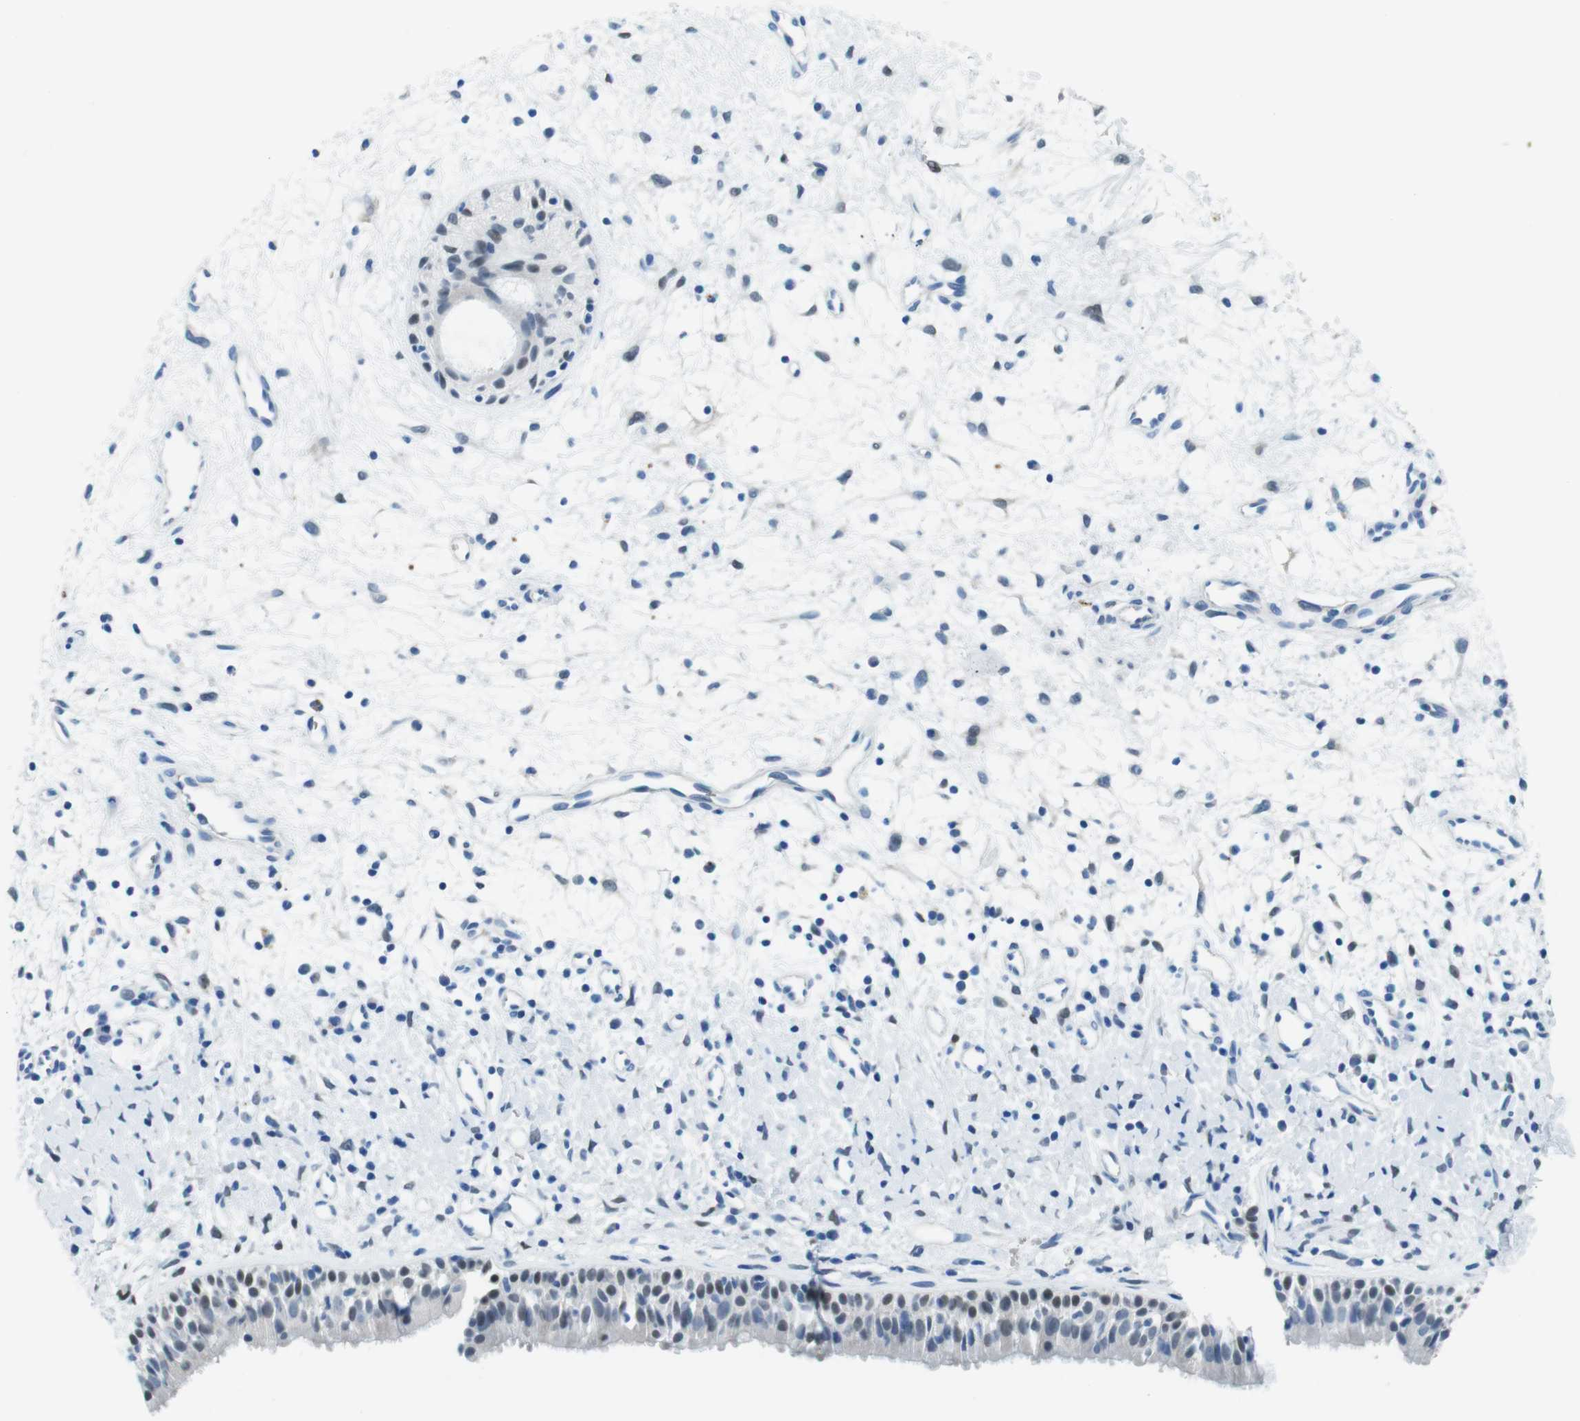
{"staining": {"intensity": "weak", "quantity": "25%-75%", "location": "nuclear"}, "tissue": "nasopharynx", "cell_type": "Respiratory epithelial cells", "image_type": "normal", "snomed": [{"axis": "morphology", "description": "Normal tissue, NOS"}, {"axis": "topography", "description": "Nasopharynx"}], "caption": "There is low levels of weak nuclear positivity in respiratory epithelial cells of normal nasopharynx, as demonstrated by immunohistochemical staining (brown color).", "gene": "TFAP2C", "patient": {"sex": "male", "age": 22}}